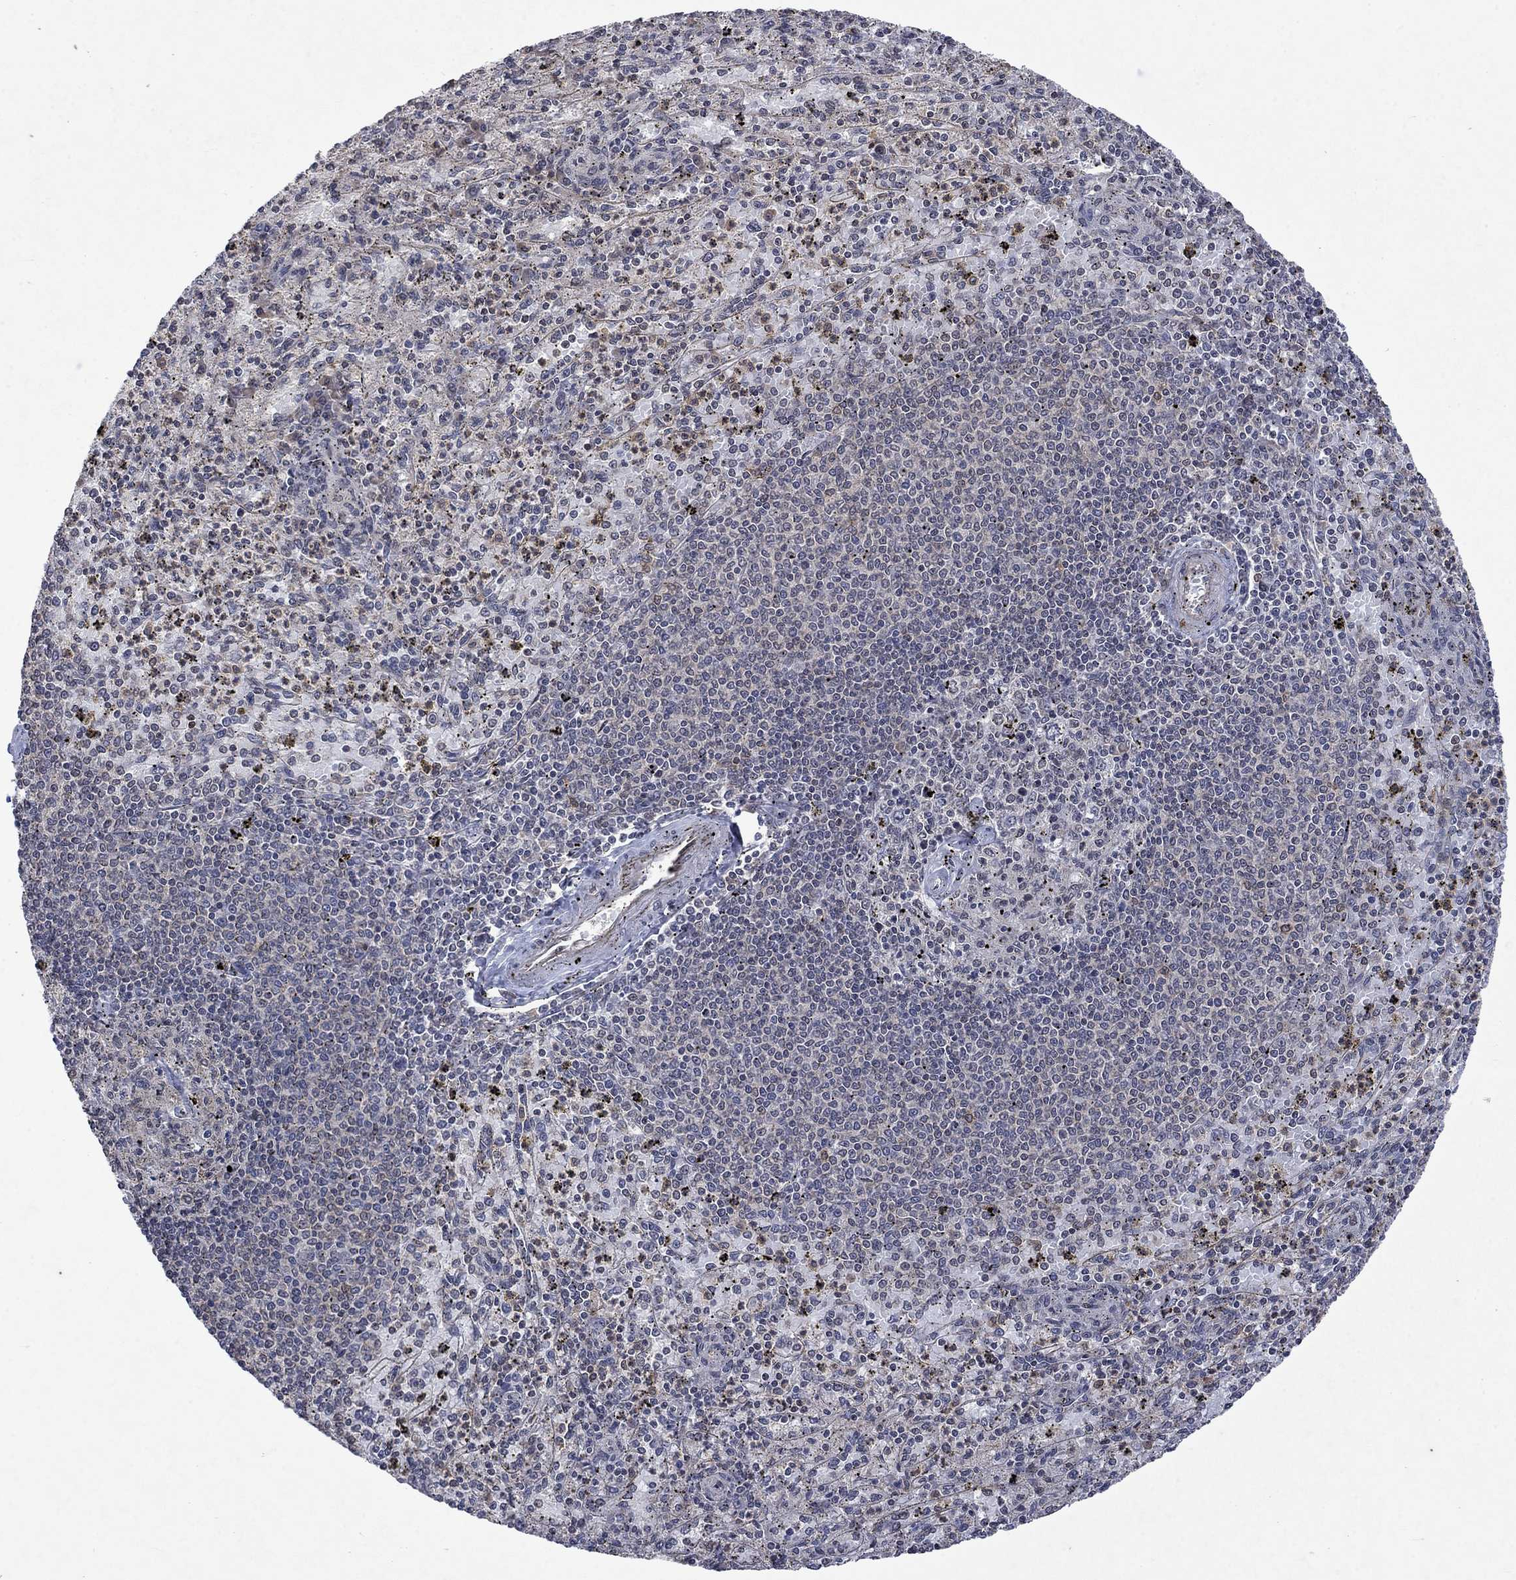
{"staining": {"intensity": "negative", "quantity": "none", "location": "none"}, "tissue": "spleen", "cell_type": "Cells in red pulp", "image_type": "normal", "snomed": [{"axis": "morphology", "description": "Normal tissue, NOS"}, {"axis": "topography", "description": "Spleen"}], "caption": "This is a image of immunohistochemistry staining of normal spleen, which shows no positivity in cells in red pulp. (Stains: DAB immunohistochemistry with hematoxylin counter stain, Microscopy: brightfield microscopy at high magnification).", "gene": "PPP1R9A", "patient": {"sex": "male", "age": 60}}